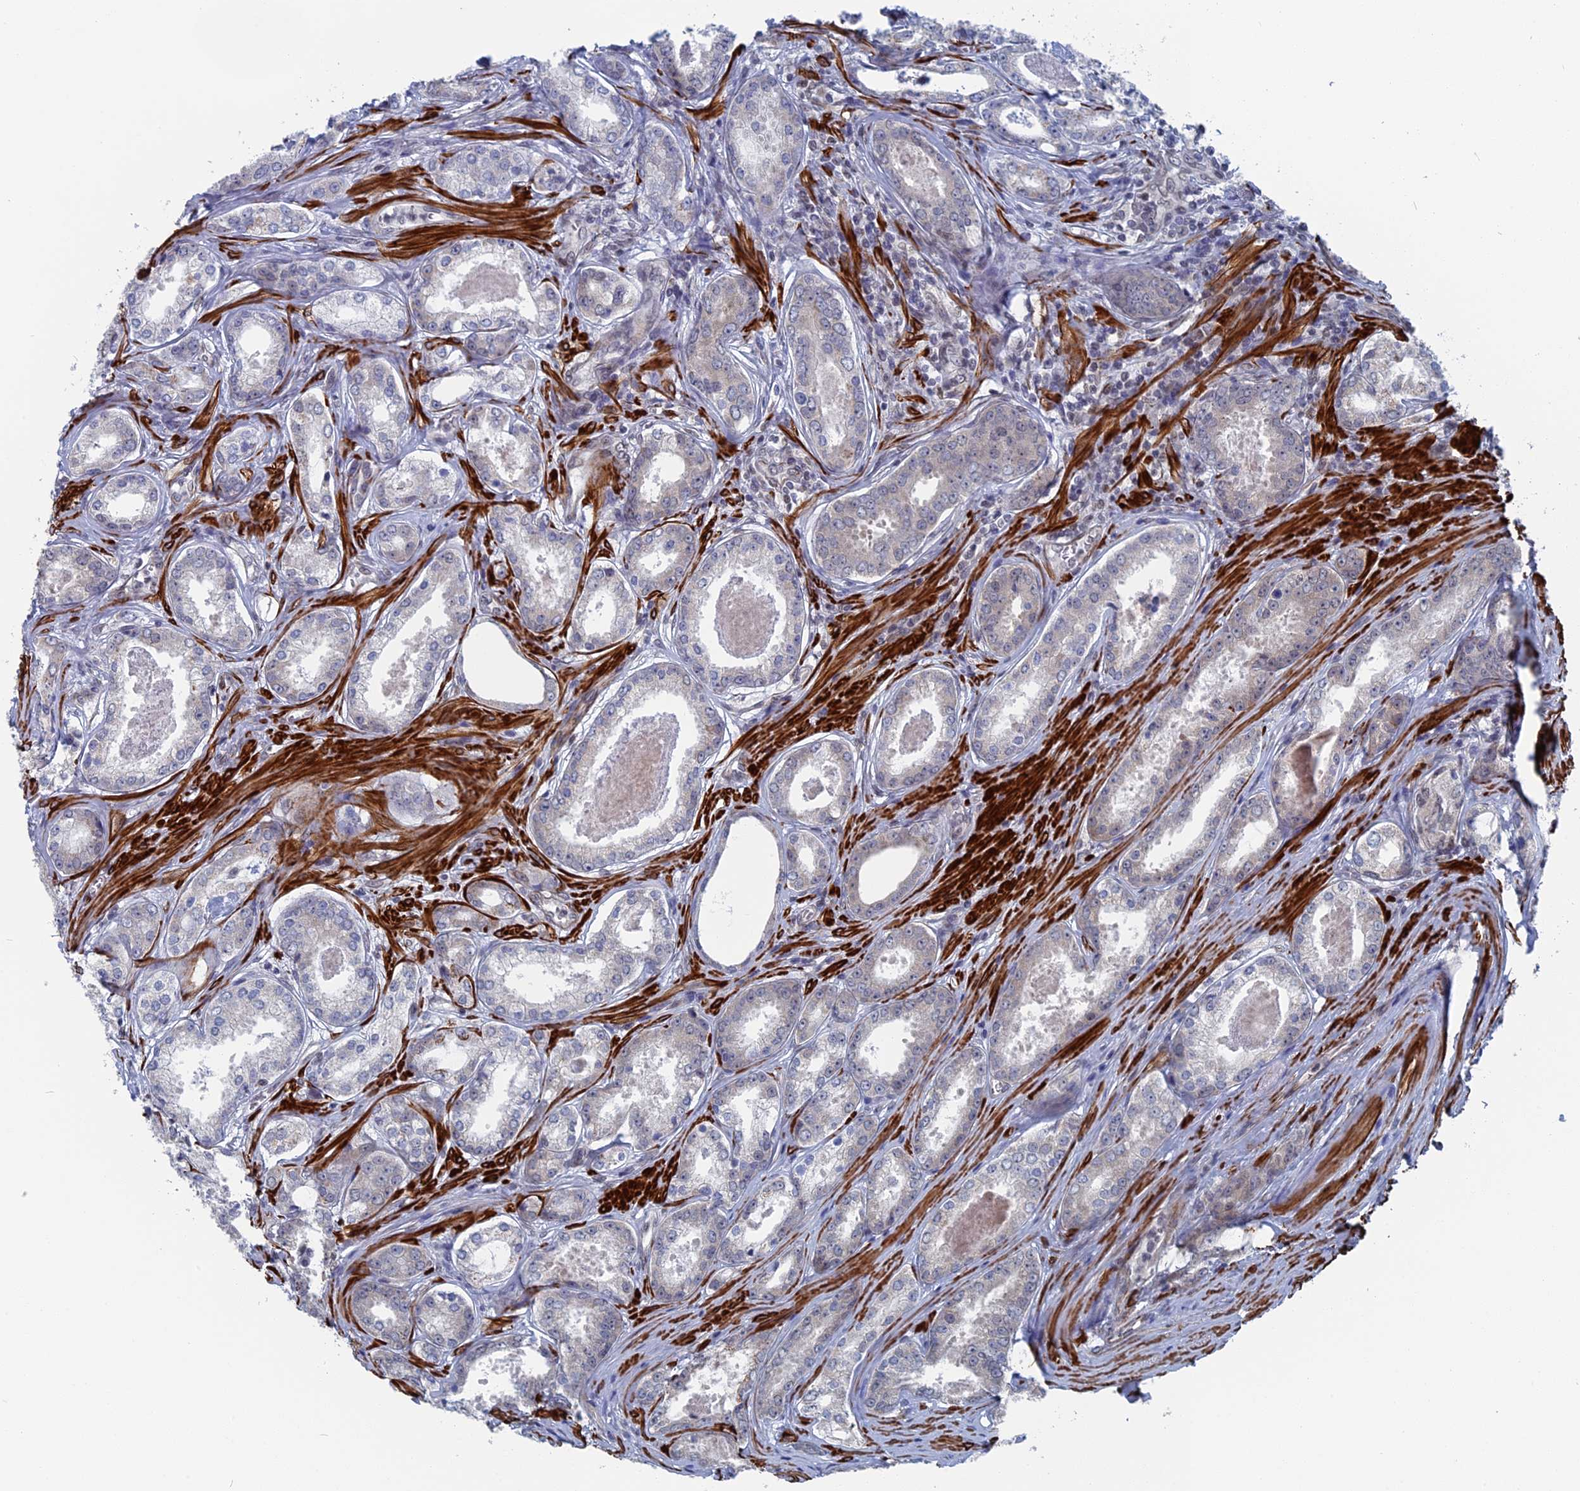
{"staining": {"intensity": "negative", "quantity": "none", "location": "none"}, "tissue": "prostate cancer", "cell_type": "Tumor cells", "image_type": "cancer", "snomed": [{"axis": "morphology", "description": "Adenocarcinoma, Low grade"}, {"axis": "topography", "description": "Prostate"}], "caption": "This is an IHC histopathology image of human prostate low-grade adenocarcinoma. There is no positivity in tumor cells.", "gene": "MTRF1", "patient": {"sex": "male", "age": 68}}